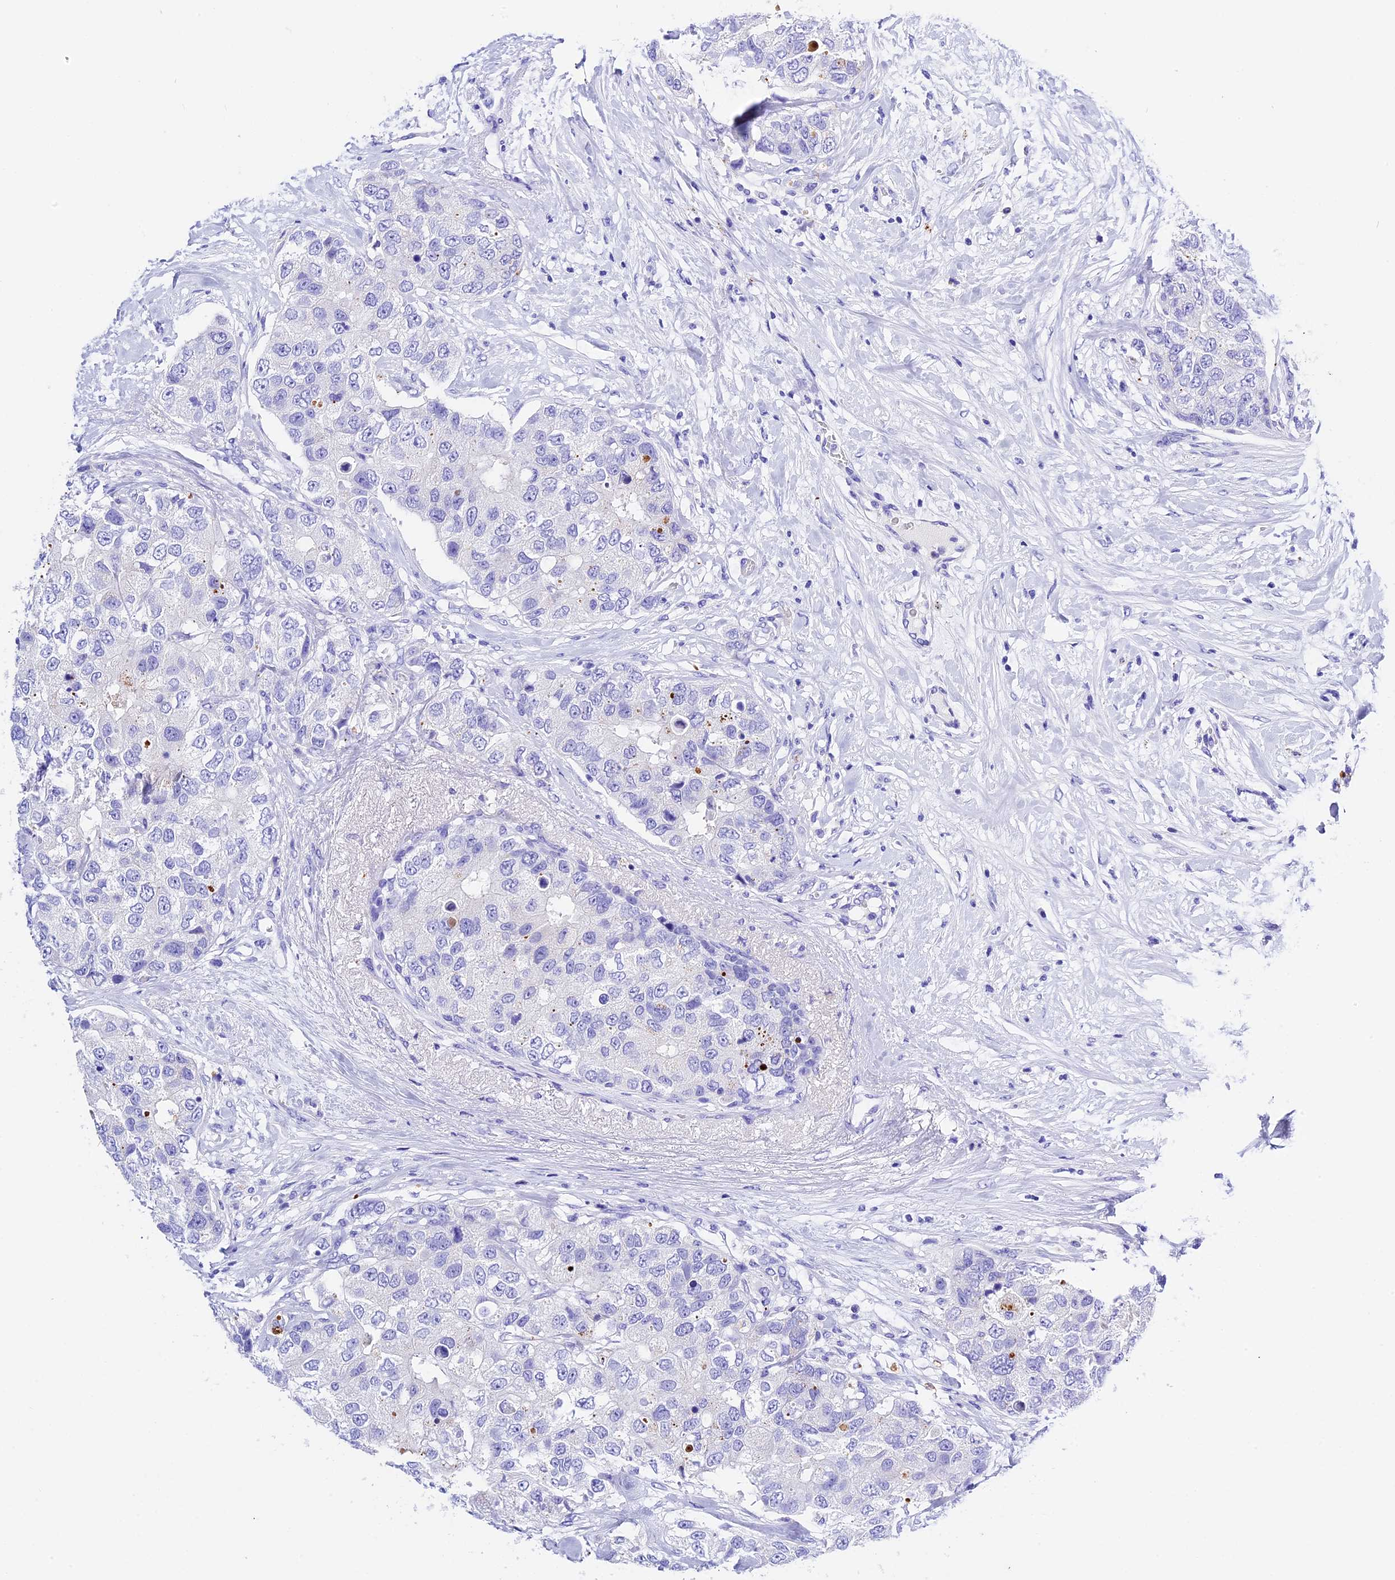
{"staining": {"intensity": "negative", "quantity": "none", "location": "none"}, "tissue": "breast cancer", "cell_type": "Tumor cells", "image_type": "cancer", "snomed": [{"axis": "morphology", "description": "Duct carcinoma"}, {"axis": "topography", "description": "Breast"}], "caption": "High magnification brightfield microscopy of invasive ductal carcinoma (breast) stained with DAB (brown) and counterstained with hematoxylin (blue): tumor cells show no significant positivity.", "gene": "PSG11", "patient": {"sex": "female", "age": 62}}